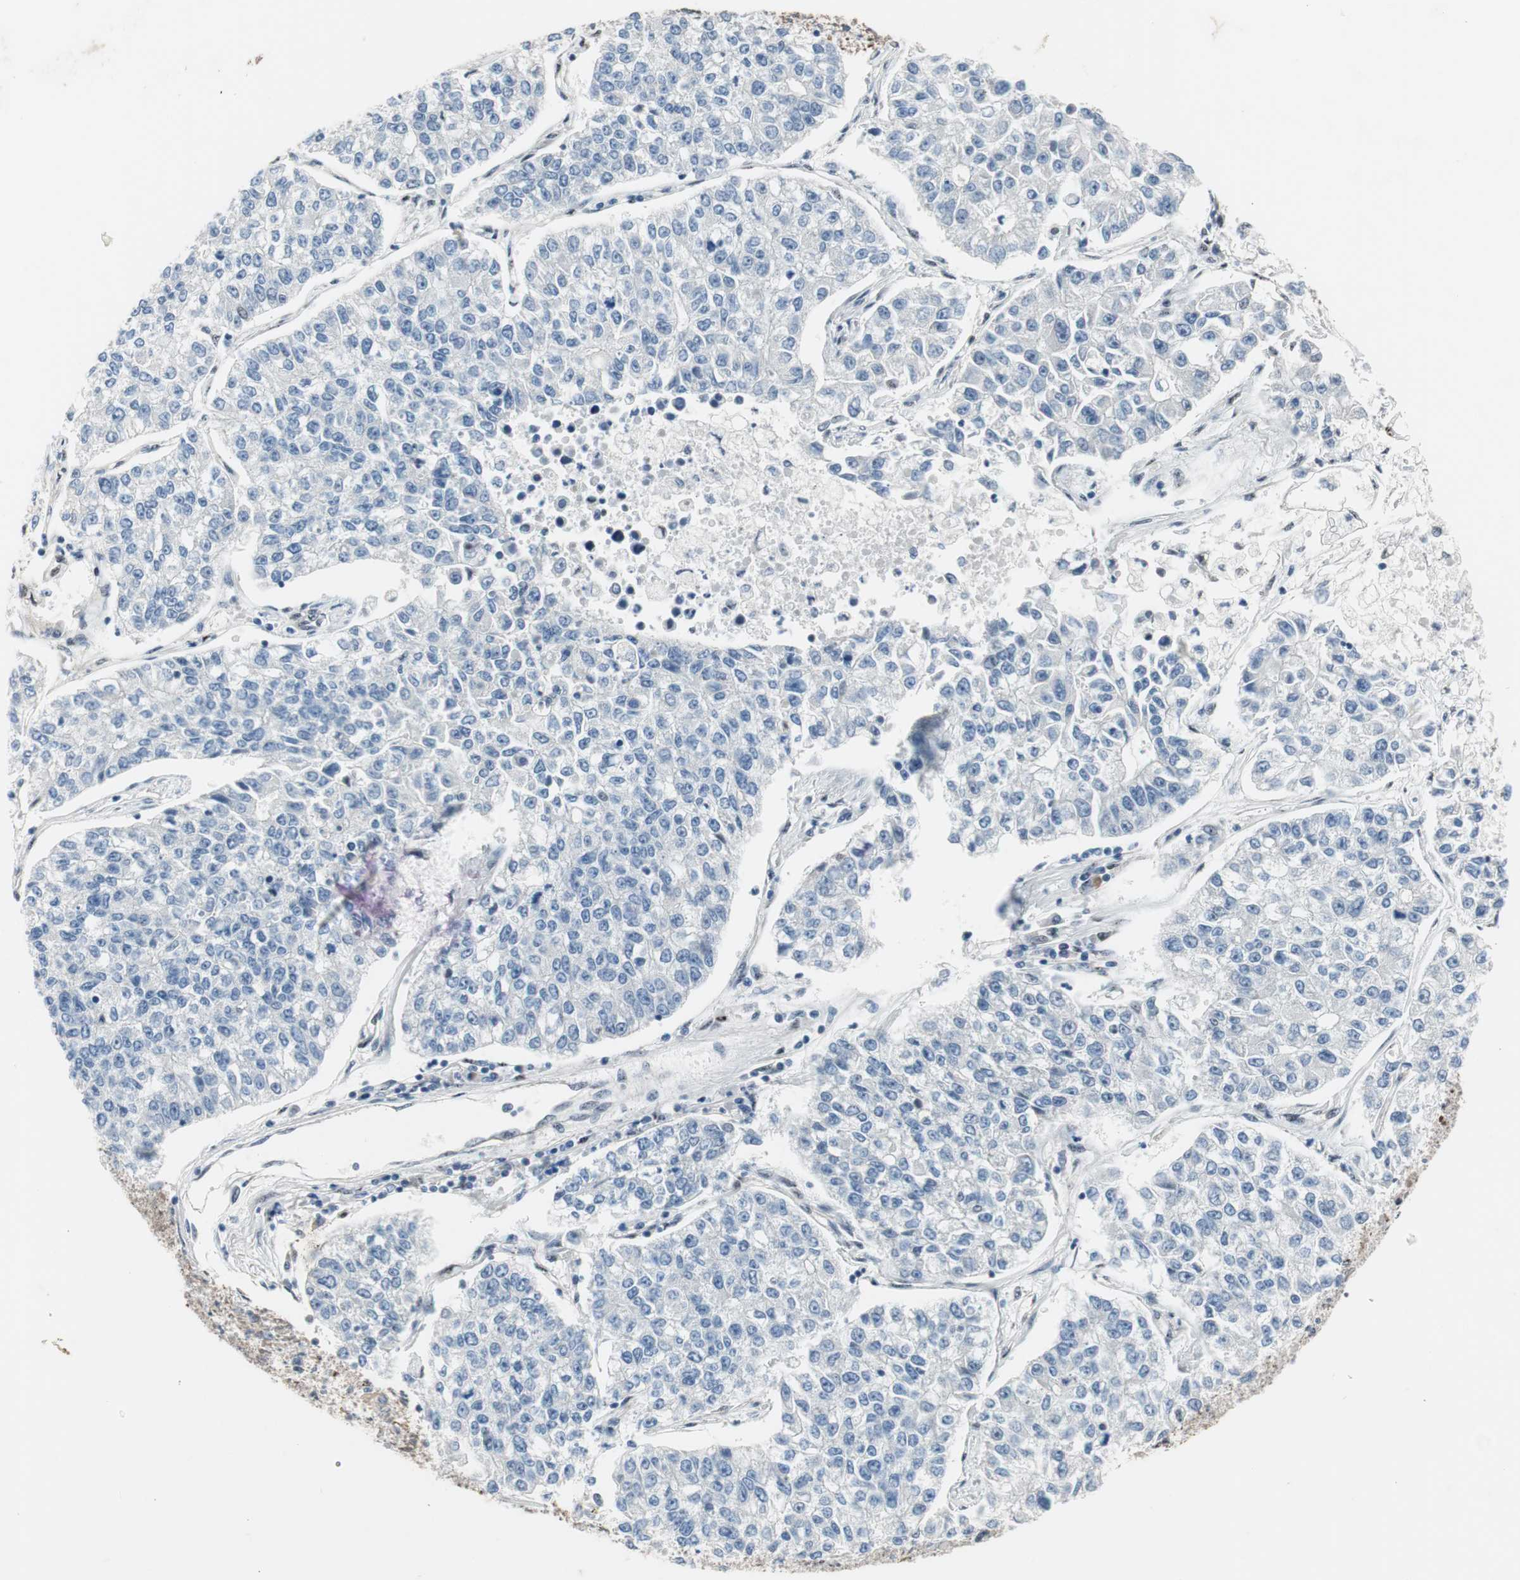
{"staining": {"intensity": "negative", "quantity": "none", "location": "none"}, "tissue": "lung cancer", "cell_type": "Tumor cells", "image_type": "cancer", "snomed": [{"axis": "morphology", "description": "Adenocarcinoma, NOS"}, {"axis": "topography", "description": "Lung"}], "caption": "IHC micrograph of human lung cancer (adenocarcinoma) stained for a protein (brown), which displays no staining in tumor cells. (Stains: DAB immunohistochemistry with hematoxylin counter stain, Microscopy: brightfield microscopy at high magnification).", "gene": "PML", "patient": {"sex": "male", "age": 49}}